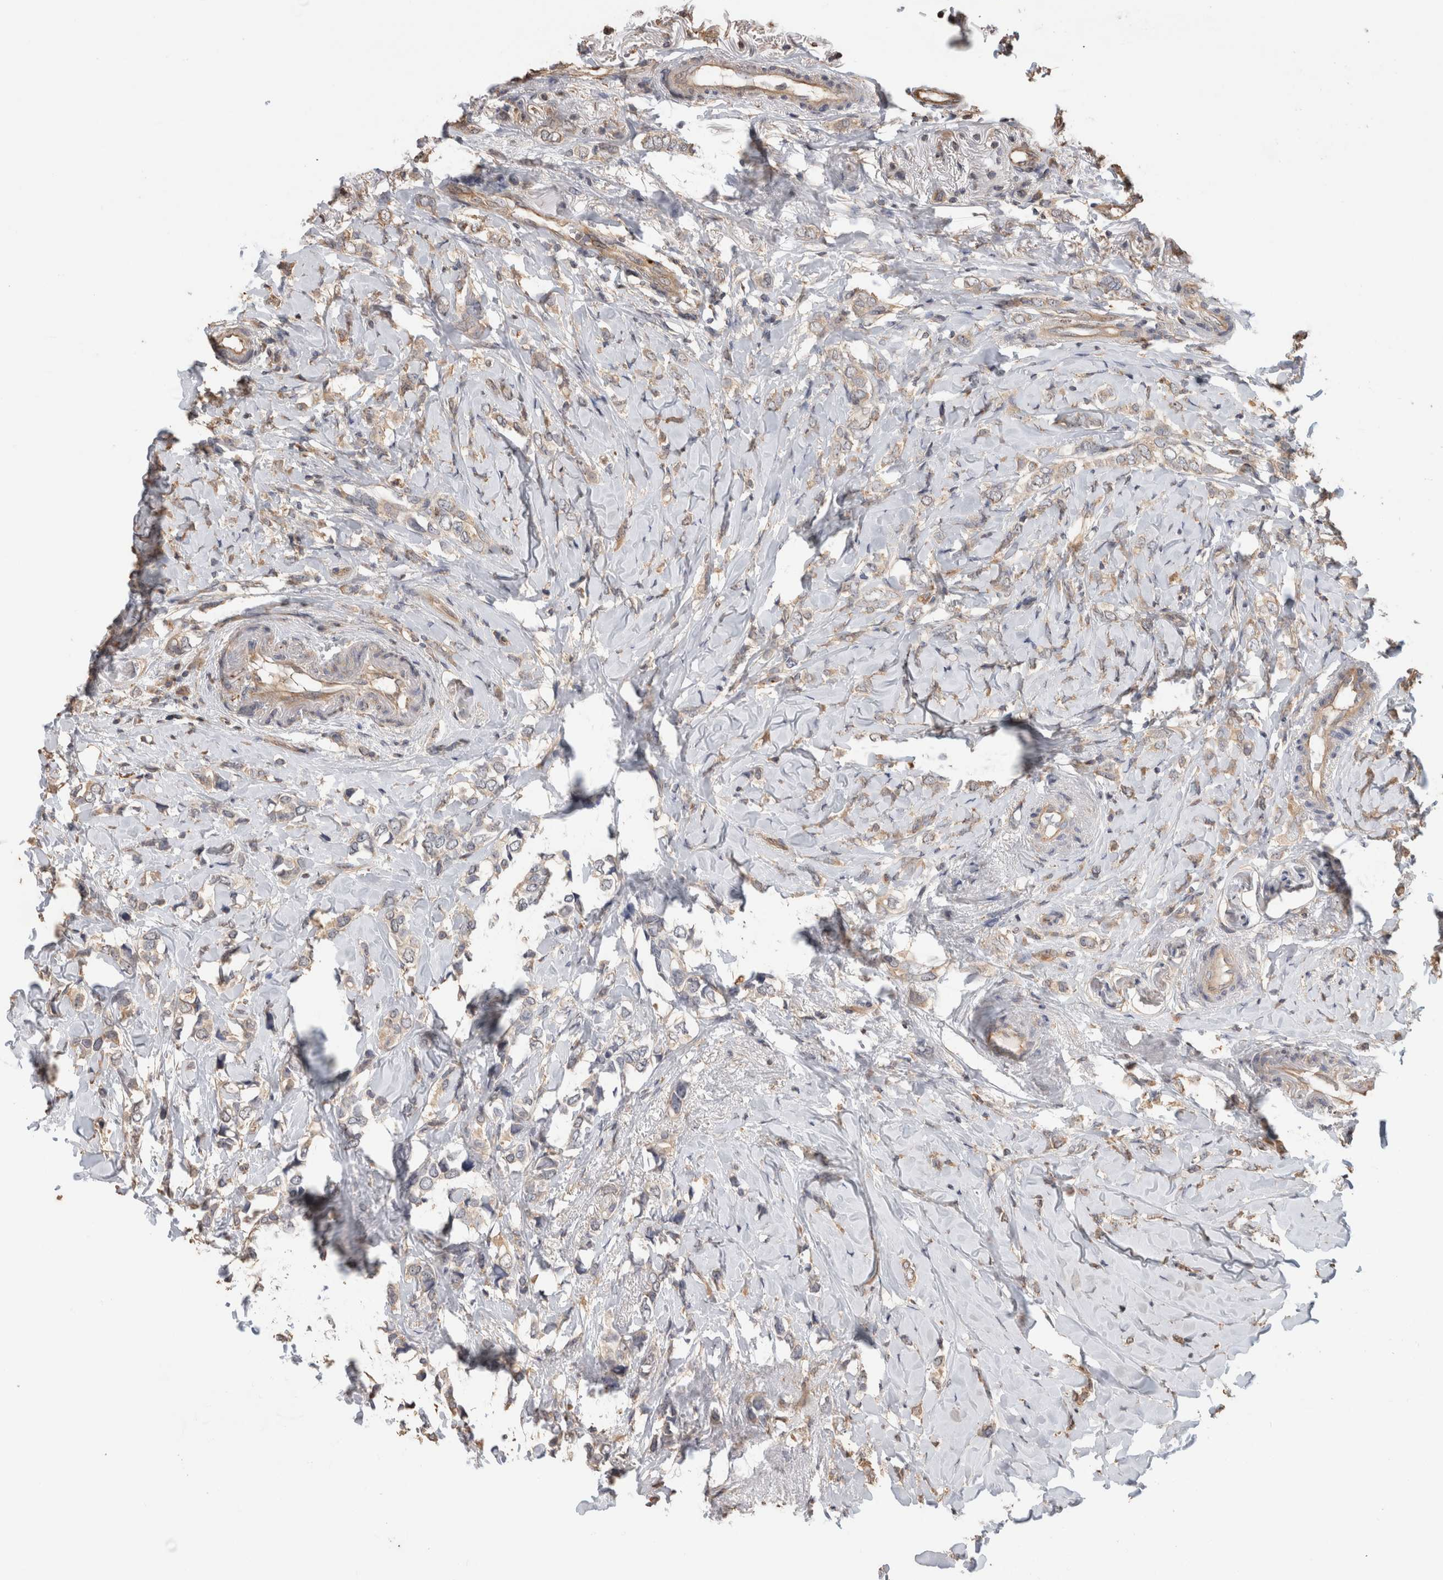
{"staining": {"intensity": "weak", "quantity": ">75%", "location": "cytoplasmic/membranous"}, "tissue": "breast cancer", "cell_type": "Tumor cells", "image_type": "cancer", "snomed": [{"axis": "morphology", "description": "Normal tissue, NOS"}, {"axis": "morphology", "description": "Lobular carcinoma"}, {"axis": "topography", "description": "Breast"}], "caption": "IHC (DAB) staining of lobular carcinoma (breast) displays weak cytoplasmic/membranous protein positivity in about >75% of tumor cells.", "gene": "CLIP1", "patient": {"sex": "female", "age": 47}}